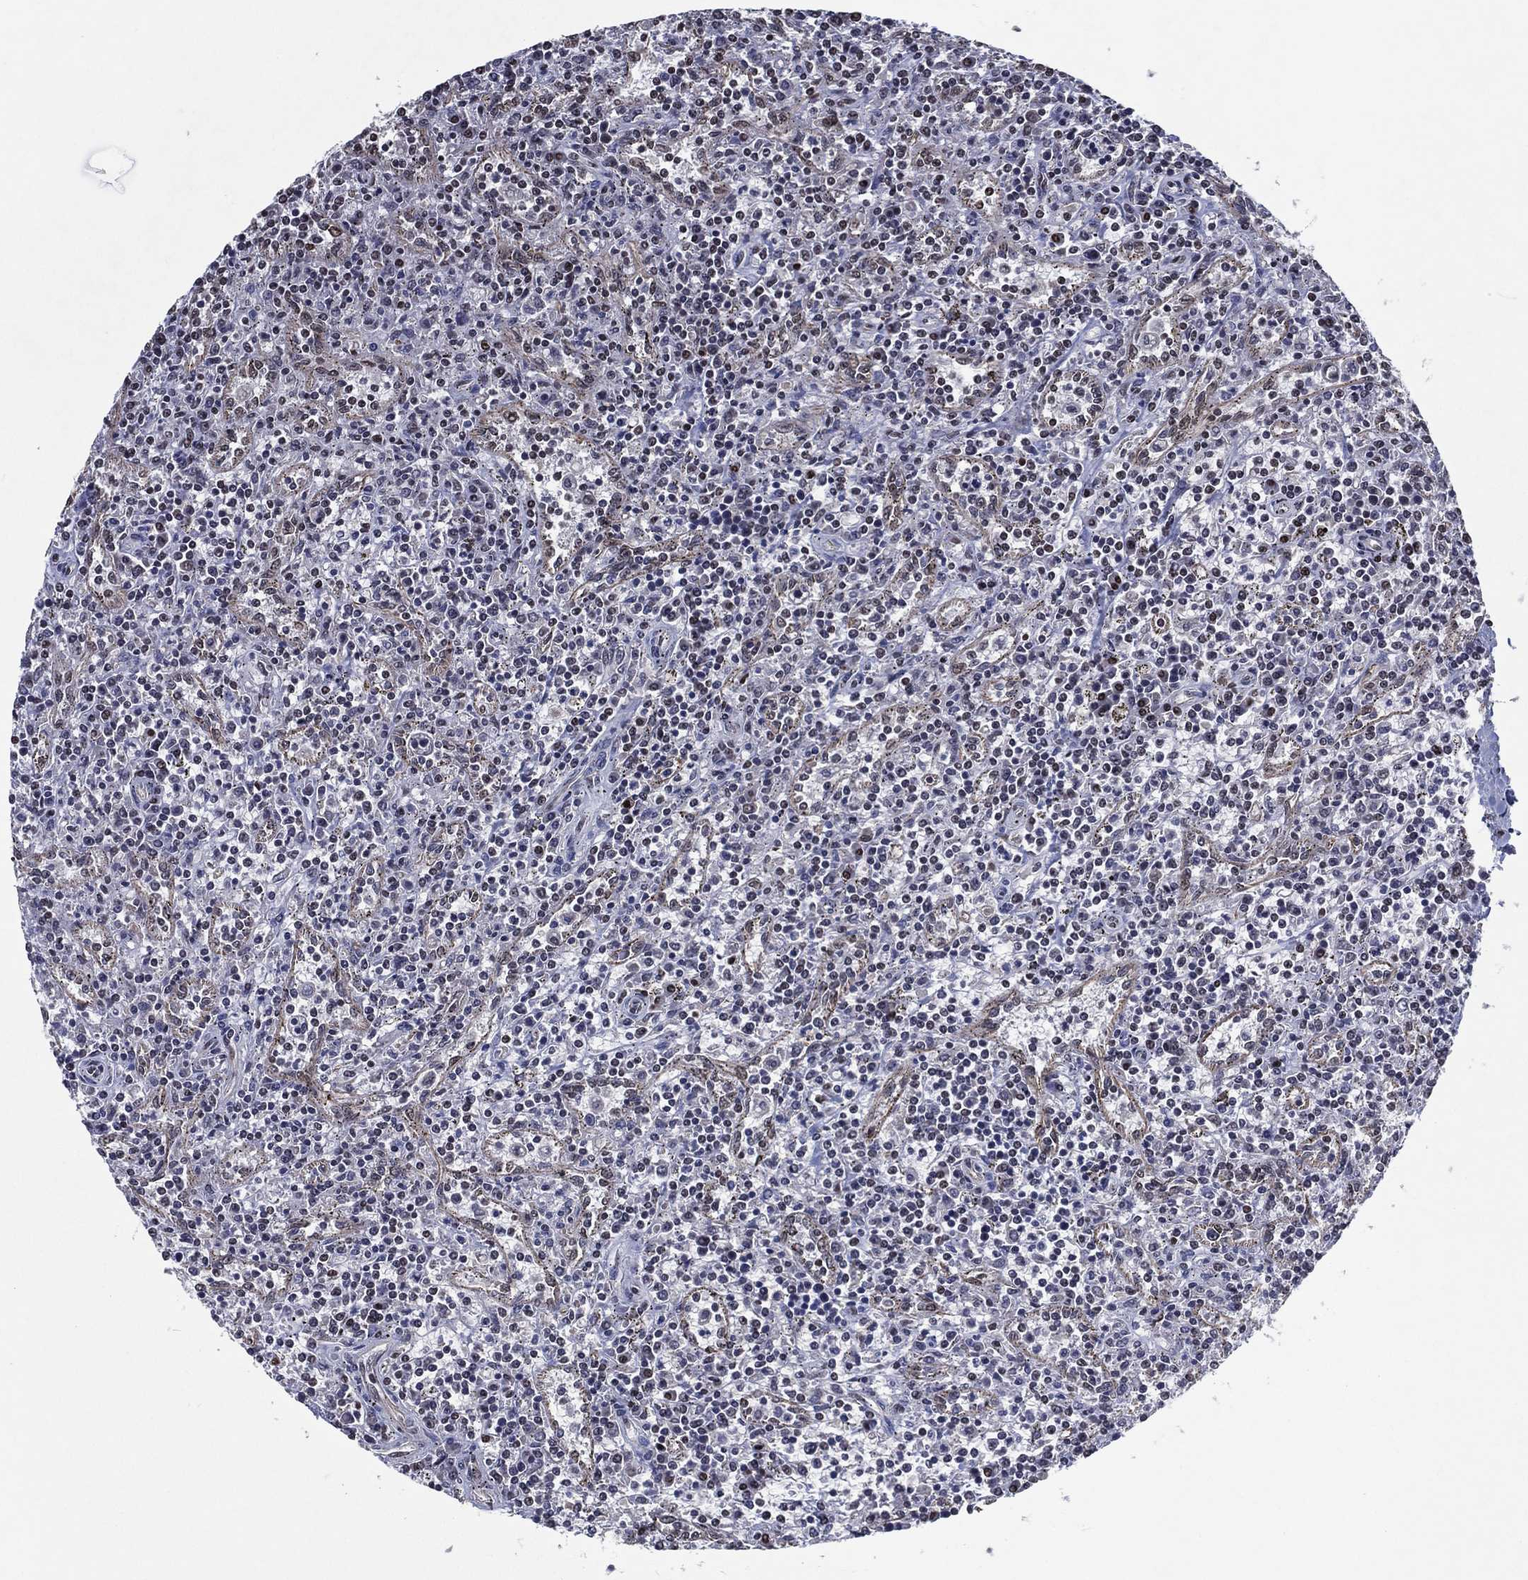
{"staining": {"intensity": "moderate", "quantity": "<25%", "location": "nuclear"}, "tissue": "lymphoma", "cell_type": "Tumor cells", "image_type": "cancer", "snomed": [{"axis": "morphology", "description": "Malignant lymphoma, non-Hodgkin's type, Low grade"}, {"axis": "topography", "description": "Spleen"}], "caption": "Immunohistochemical staining of human lymphoma exhibits moderate nuclear protein expression in about <25% of tumor cells.", "gene": "ZBTB42", "patient": {"sex": "male", "age": 62}}